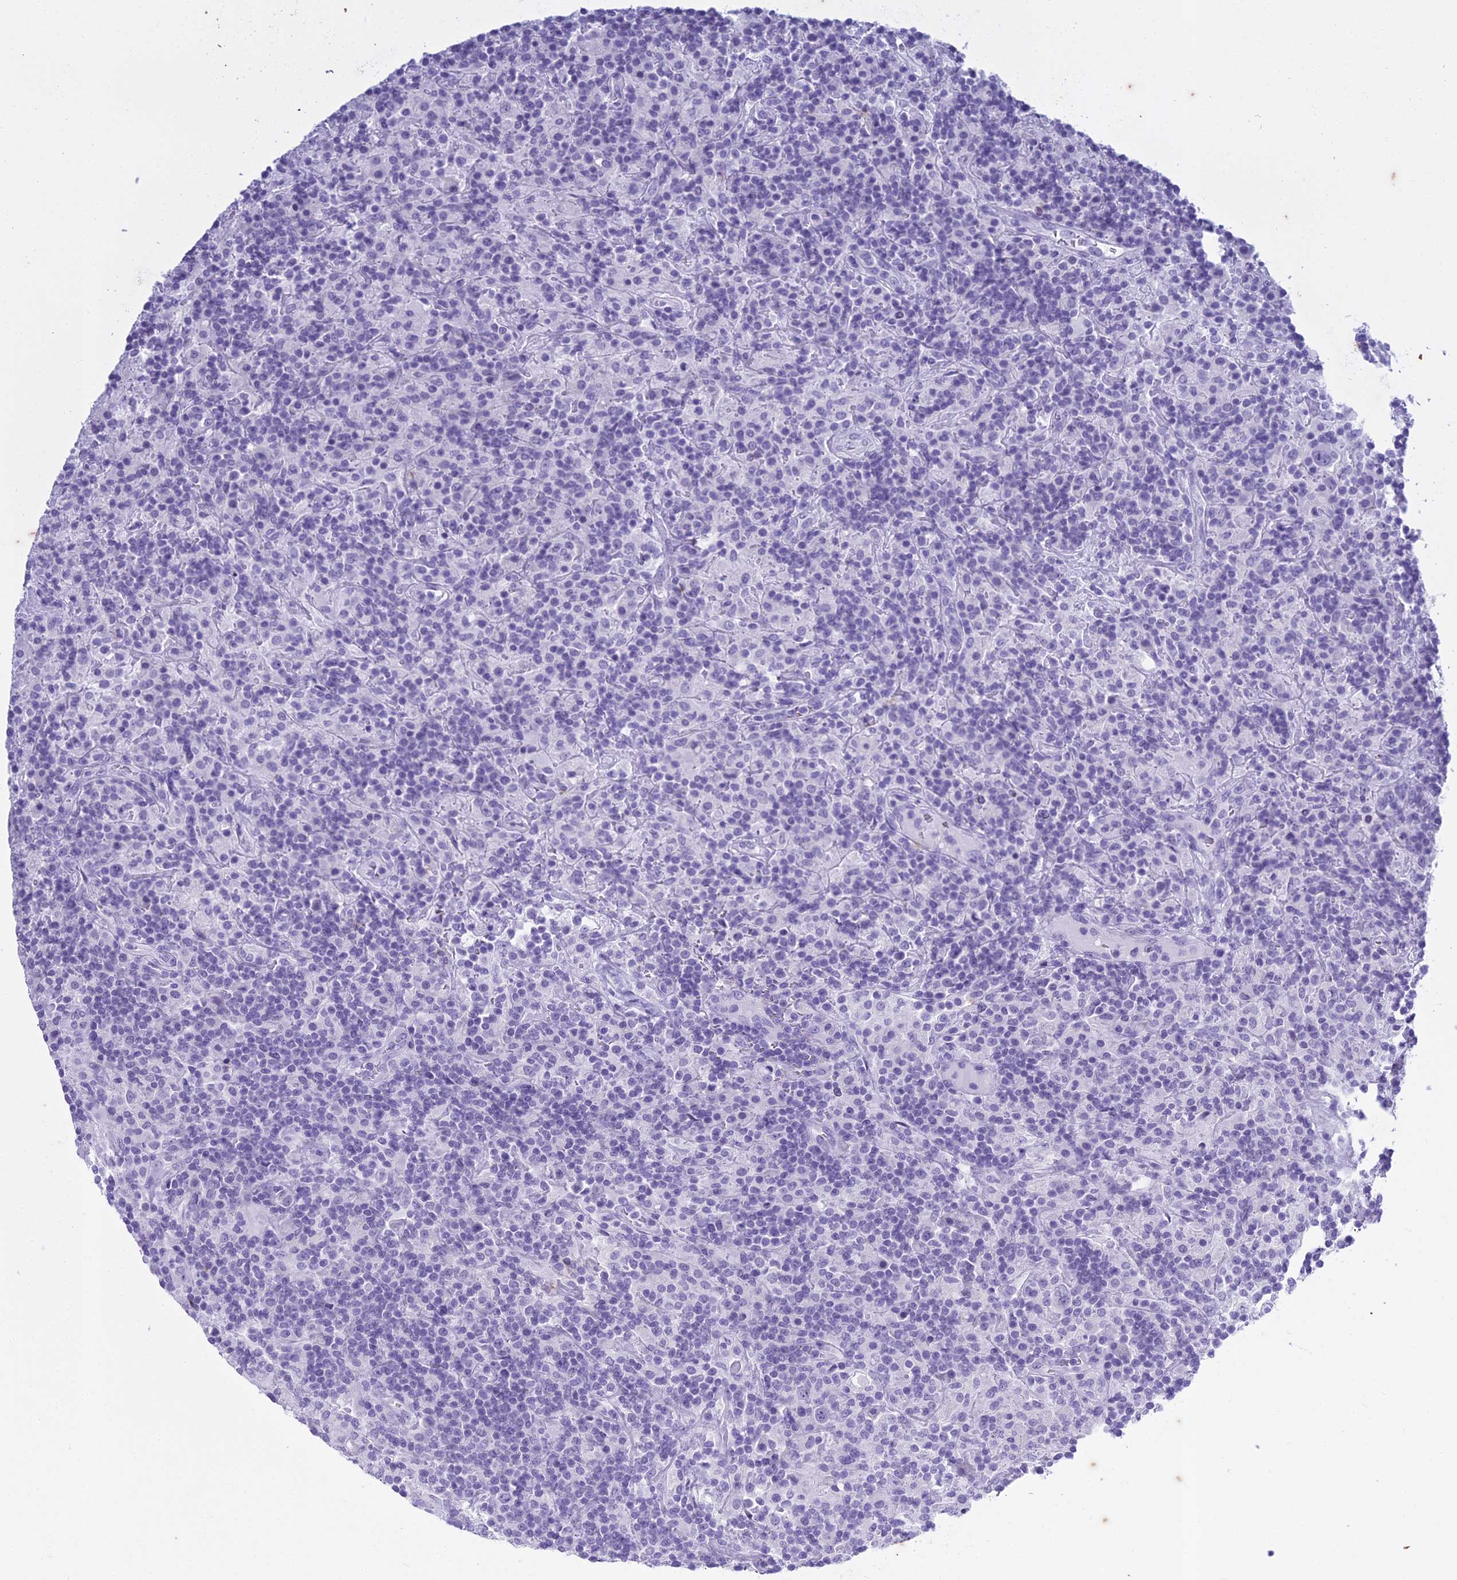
{"staining": {"intensity": "negative", "quantity": "none", "location": "none"}, "tissue": "lymphoma", "cell_type": "Tumor cells", "image_type": "cancer", "snomed": [{"axis": "morphology", "description": "Hodgkin's disease, NOS"}, {"axis": "topography", "description": "Lymph node"}], "caption": "Immunohistochemistry (IHC) of Hodgkin's disease shows no staining in tumor cells. (DAB immunohistochemistry with hematoxylin counter stain).", "gene": "HMGB4", "patient": {"sex": "male", "age": 70}}